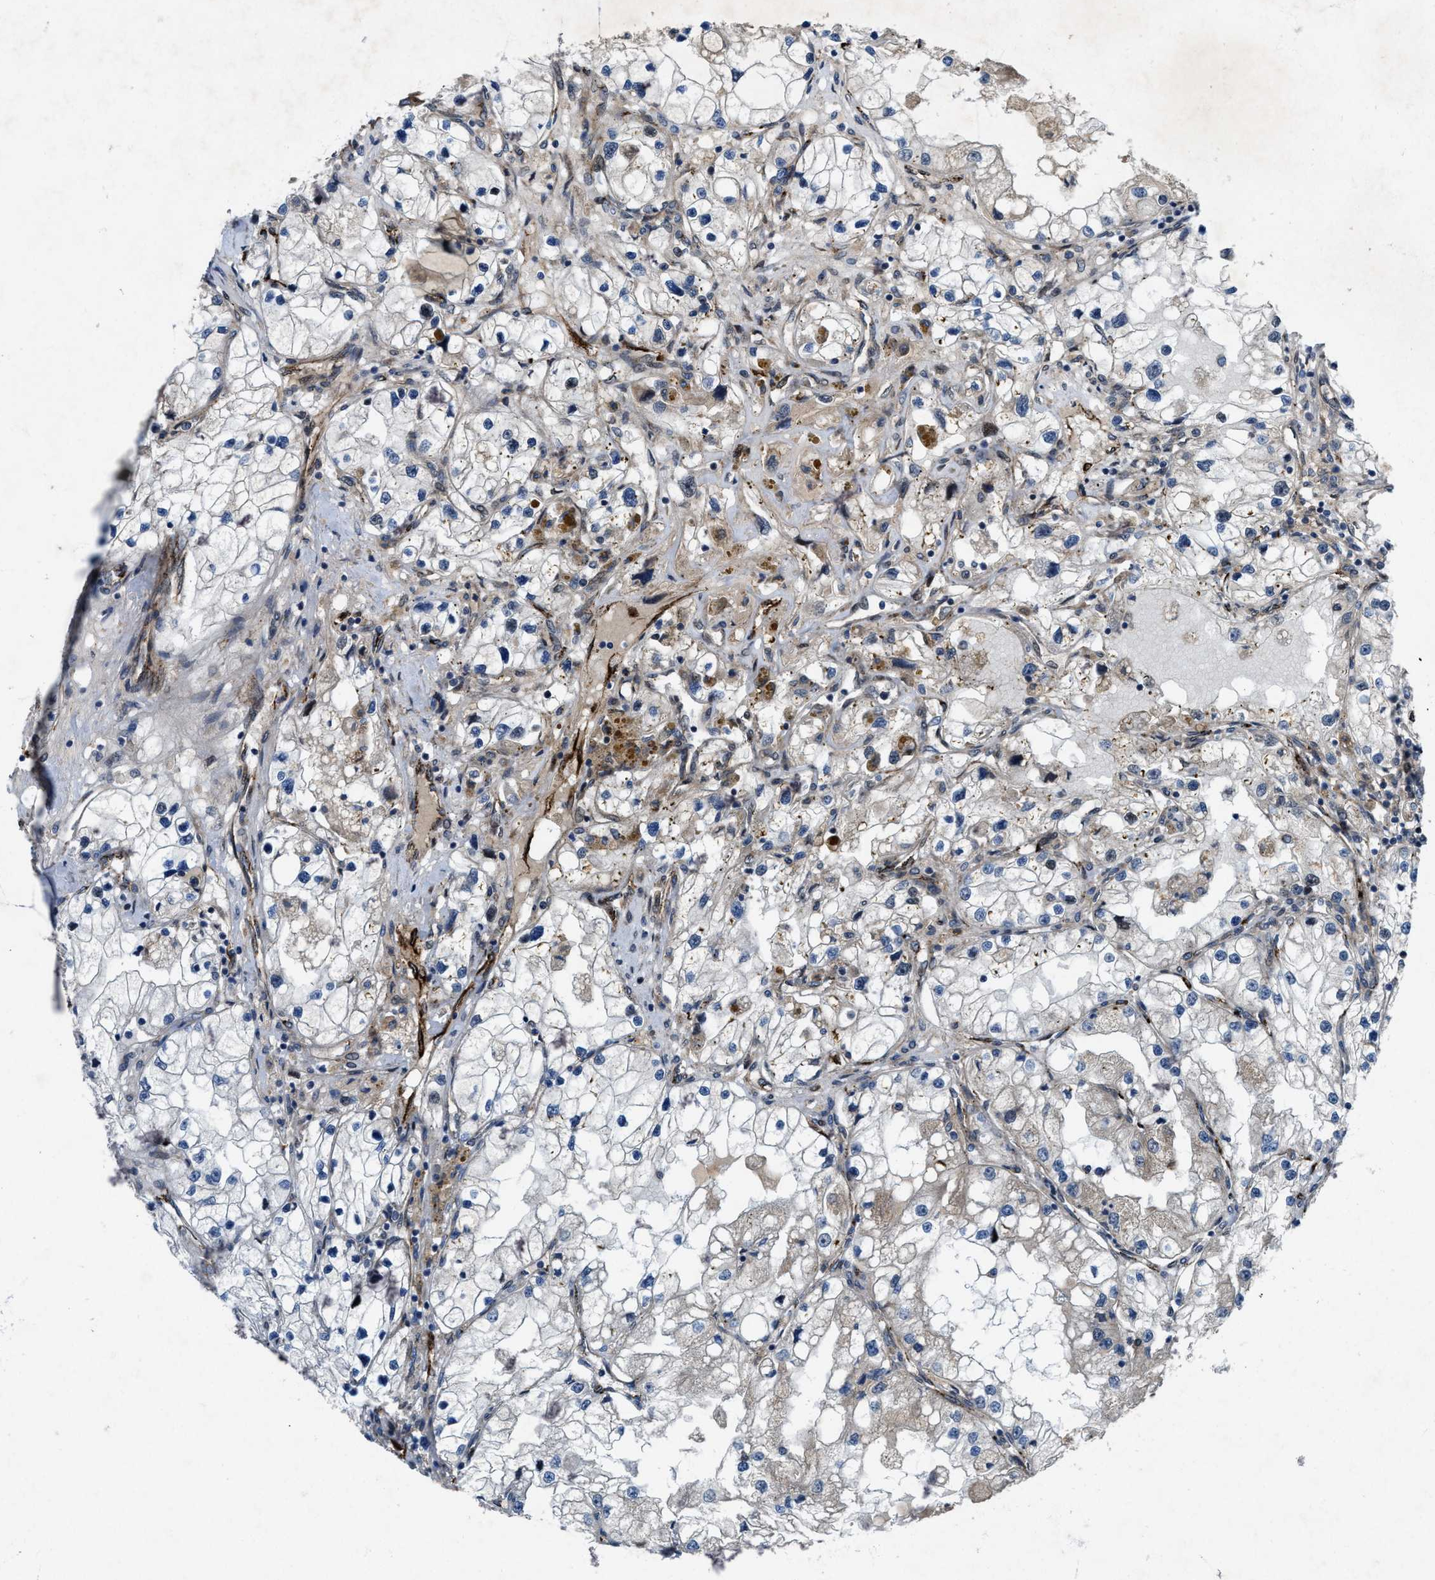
{"staining": {"intensity": "weak", "quantity": "<25%", "location": "cytoplasmic/membranous"}, "tissue": "renal cancer", "cell_type": "Tumor cells", "image_type": "cancer", "snomed": [{"axis": "morphology", "description": "Adenocarcinoma, NOS"}, {"axis": "topography", "description": "Kidney"}], "caption": "Tumor cells are negative for brown protein staining in renal cancer. (DAB immunohistochemistry, high magnification).", "gene": "URGCP", "patient": {"sex": "male", "age": 68}}